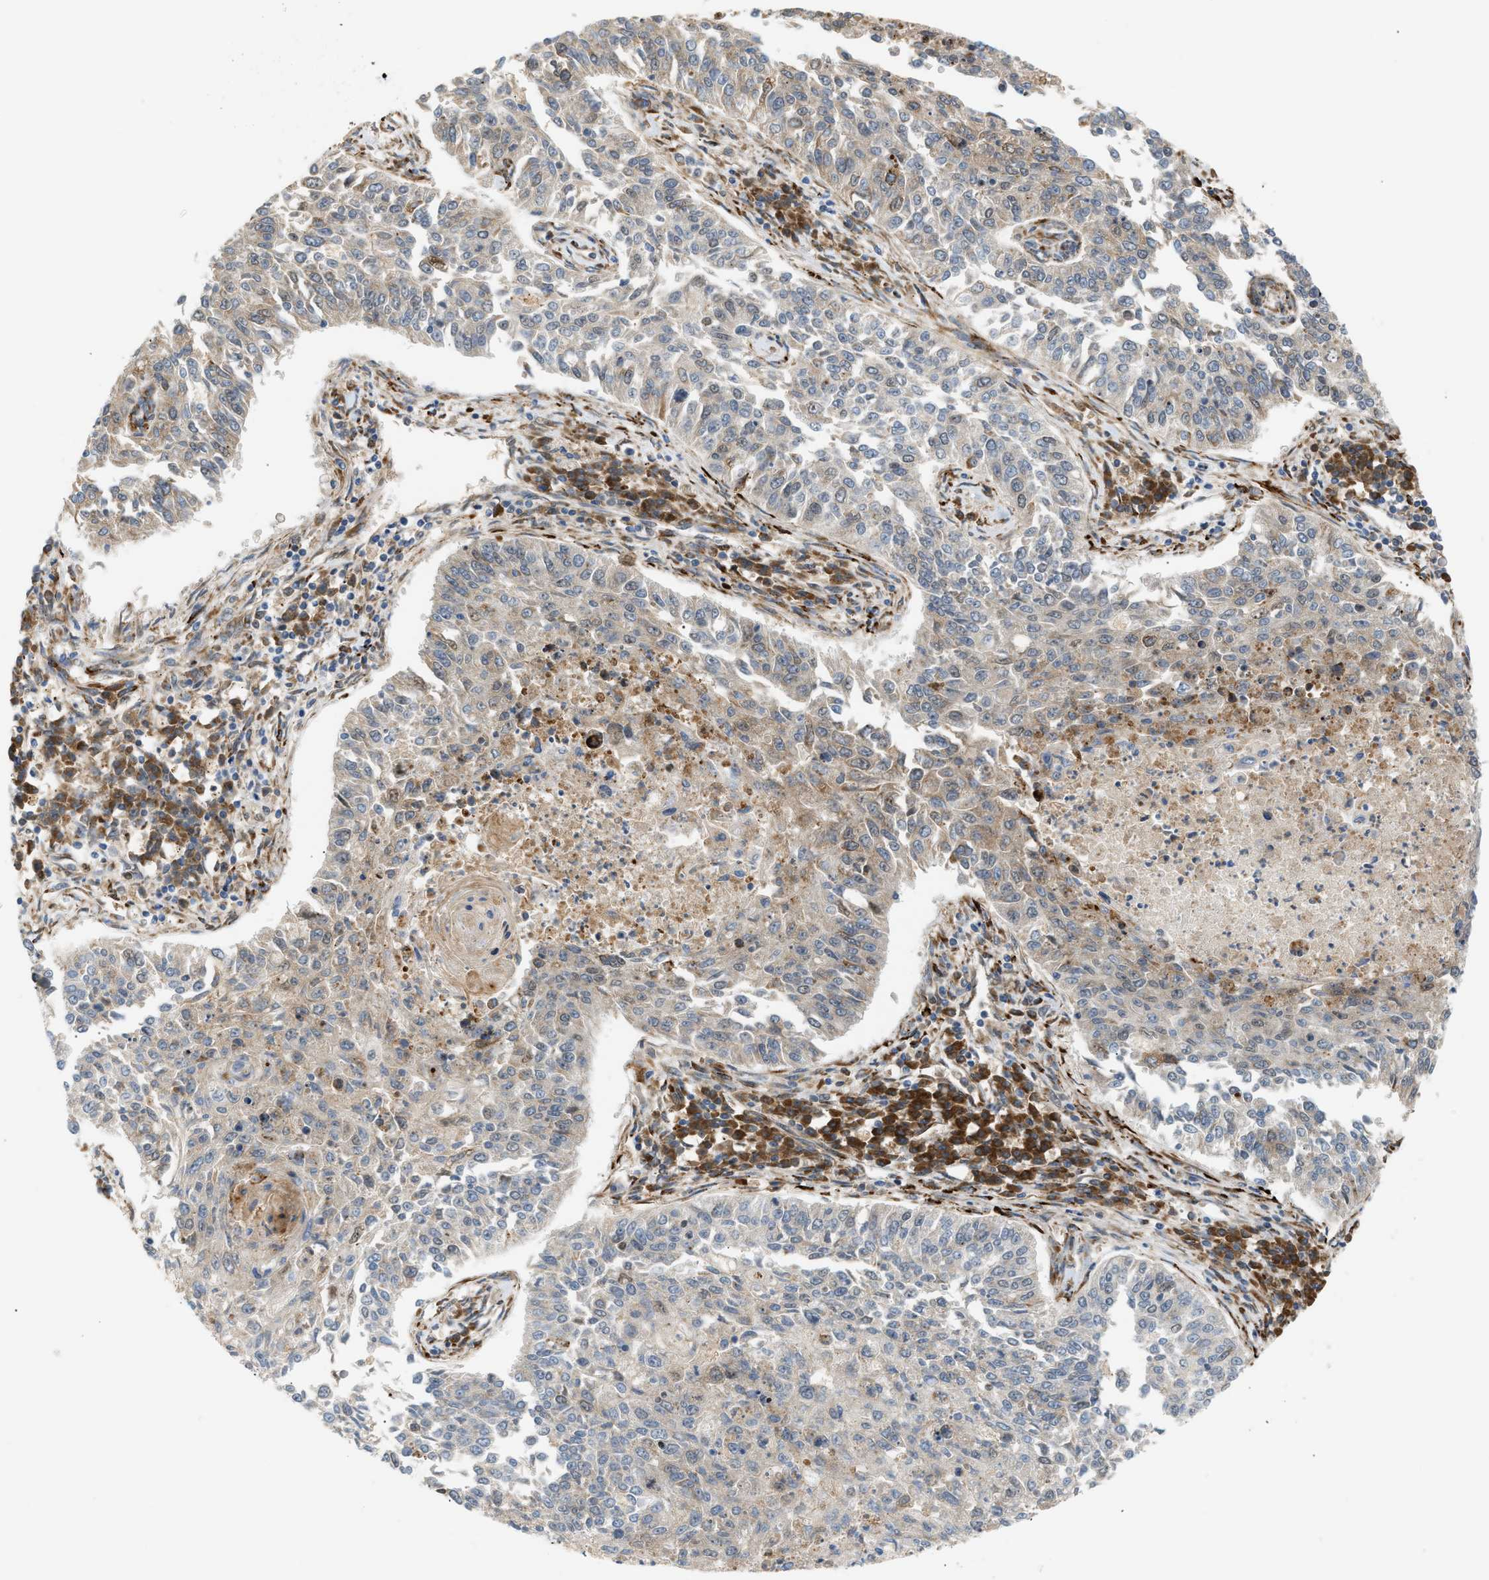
{"staining": {"intensity": "negative", "quantity": "none", "location": "none"}, "tissue": "lung cancer", "cell_type": "Tumor cells", "image_type": "cancer", "snomed": [{"axis": "morphology", "description": "Normal tissue, NOS"}, {"axis": "morphology", "description": "Squamous cell carcinoma, NOS"}, {"axis": "topography", "description": "Cartilage tissue"}, {"axis": "topography", "description": "Bronchus"}, {"axis": "topography", "description": "Lung"}], "caption": "A histopathology image of lung cancer stained for a protein reveals no brown staining in tumor cells.", "gene": "PLCG2", "patient": {"sex": "female", "age": 49}}